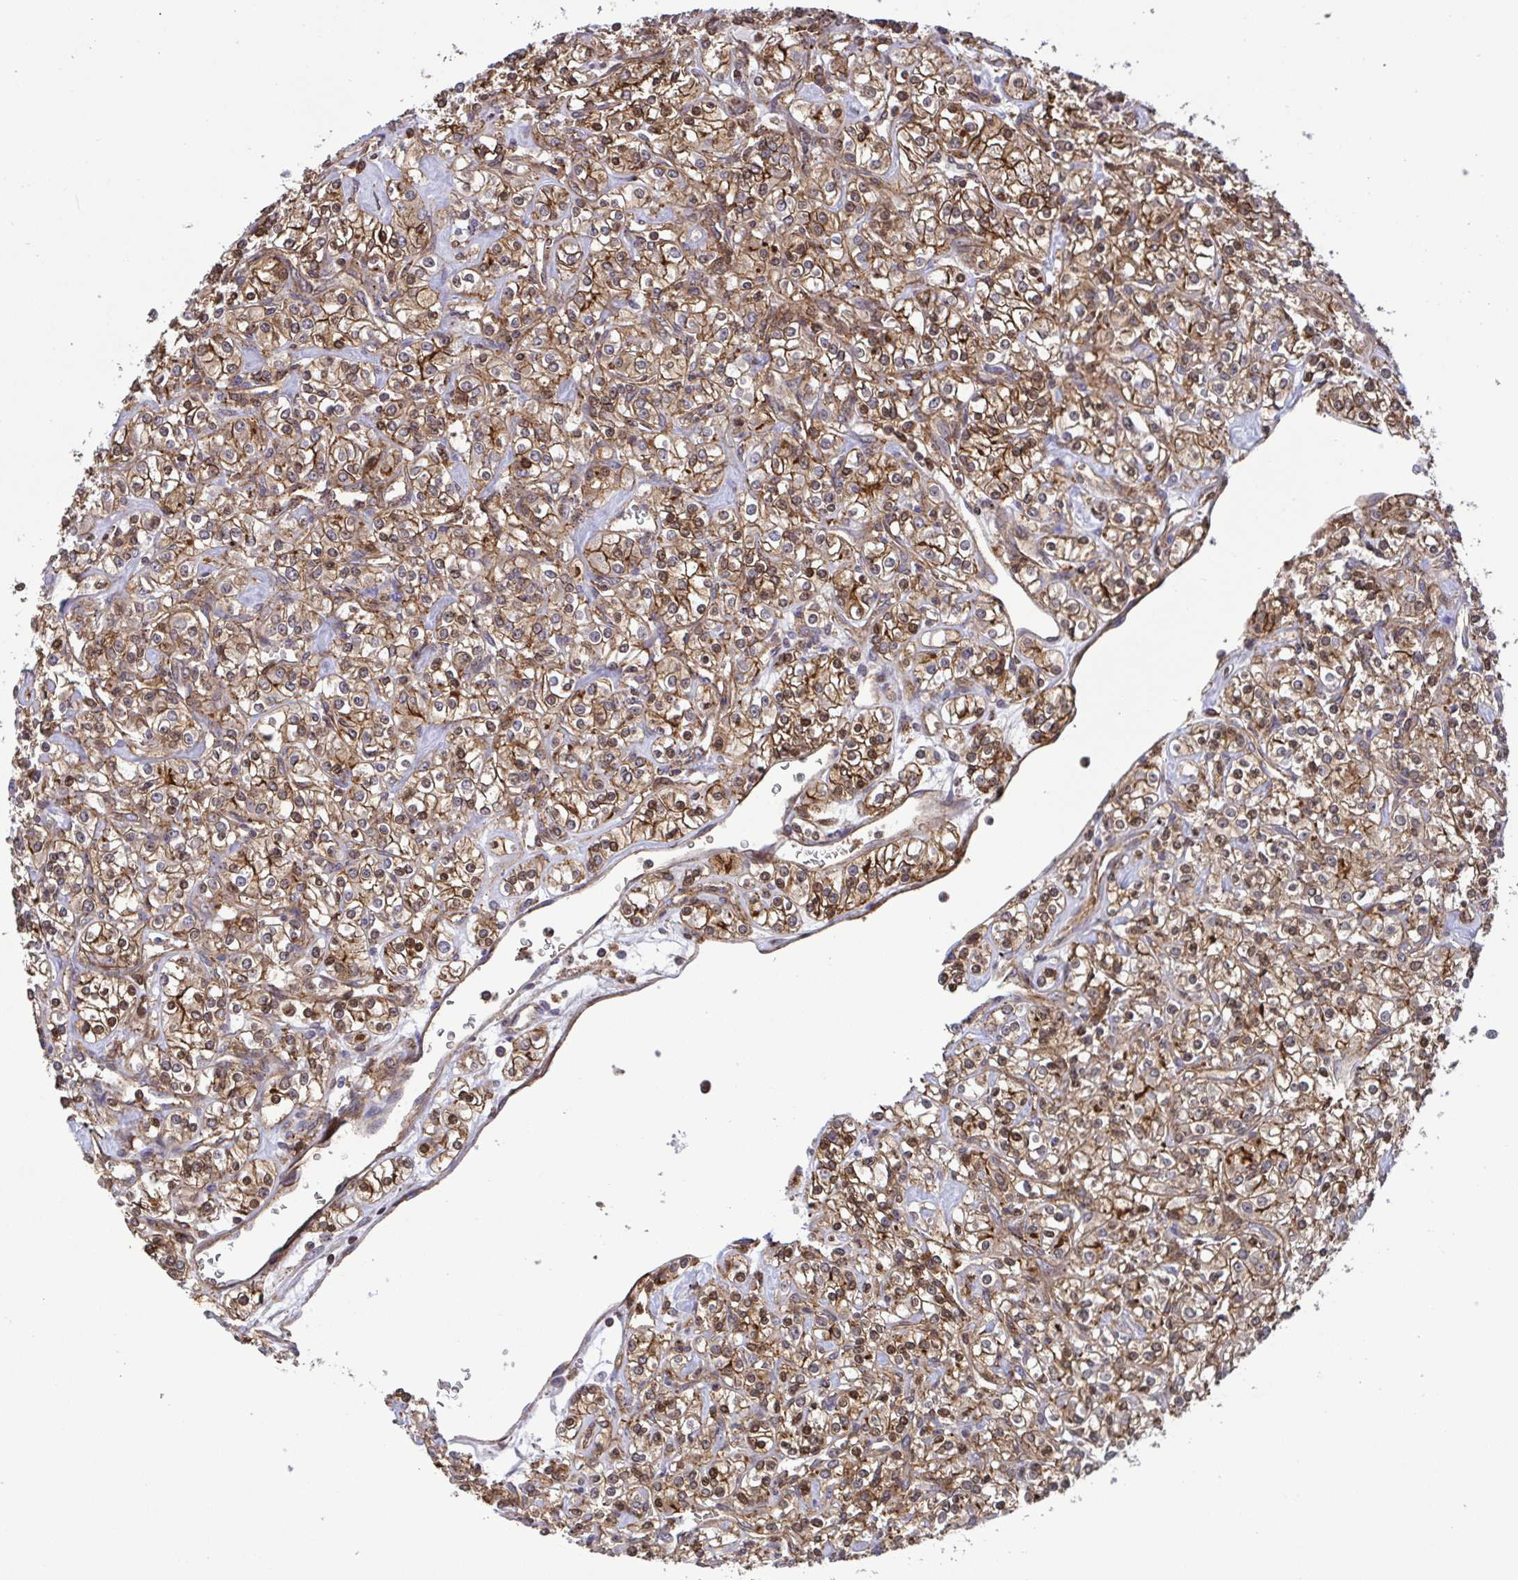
{"staining": {"intensity": "moderate", "quantity": ">75%", "location": "cytoplasmic/membranous,nuclear"}, "tissue": "renal cancer", "cell_type": "Tumor cells", "image_type": "cancer", "snomed": [{"axis": "morphology", "description": "Adenocarcinoma, NOS"}, {"axis": "topography", "description": "Kidney"}], "caption": "A brown stain shows moderate cytoplasmic/membranous and nuclear positivity of a protein in human adenocarcinoma (renal) tumor cells. (Brightfield microscopy of DAB IHC at high magnification).", "gene": "CHMP1B", "patient": {"sex": "male", "age": 77}}